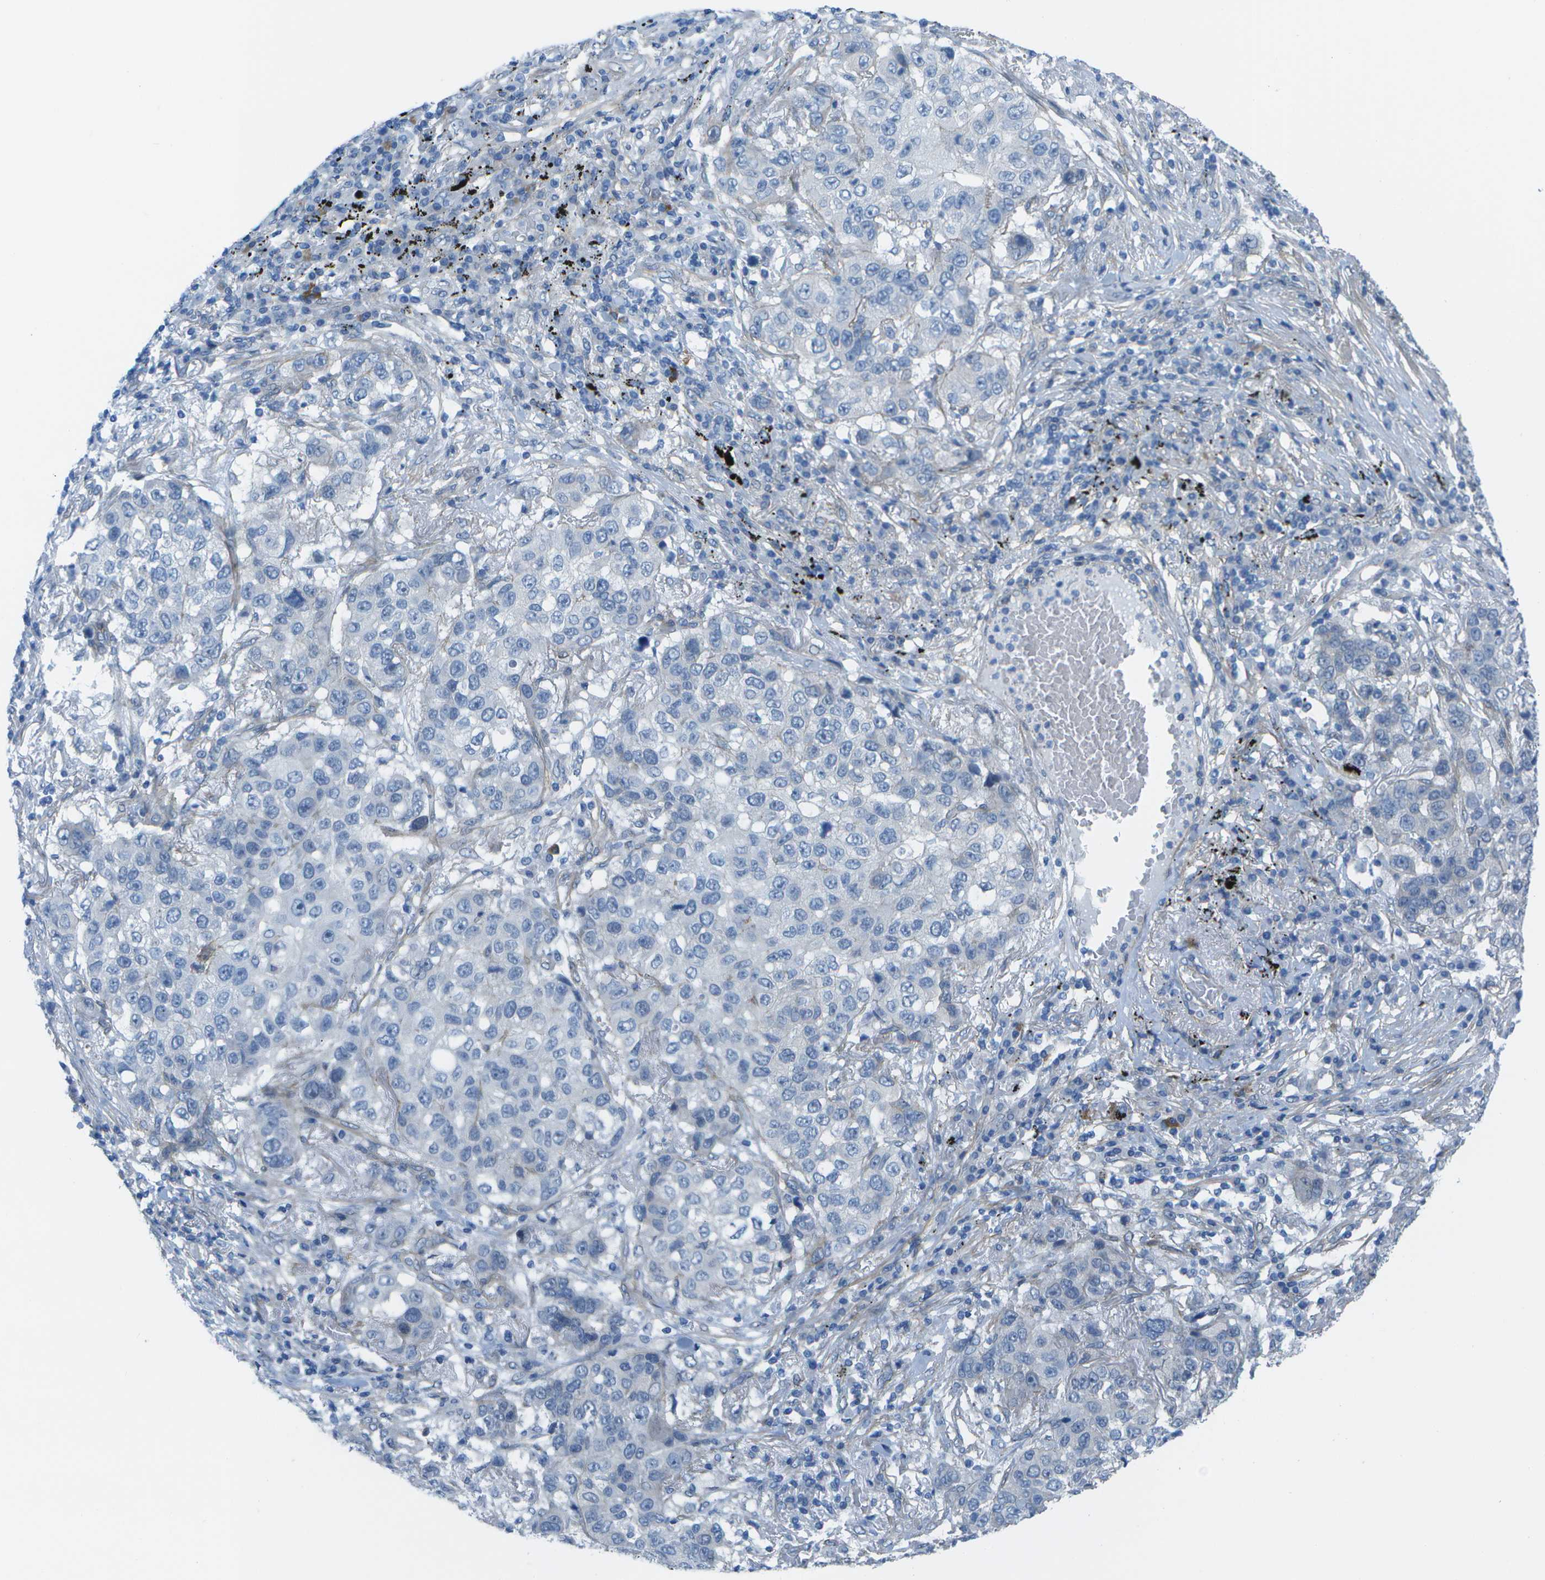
{"staining": {"intensity": "negative", "quantity": "none", "location": "none"}, "tissue": "lung cancer", "cell_type": "Tumor cells", "image_type": "cancer", "snomed": [{"axis": "morphology", "description": "Squamous cell carcinoma, NOS"}, {"axis": "topography", "description": "Lung"}], "caption": "A high-resolution image shows IHC staining of lung squamous cell carcinoma, which demonstrates no significant positivity in tumor cells.", "gene": "SORBS3", "patient": {"sex": "male", "age": 57}}